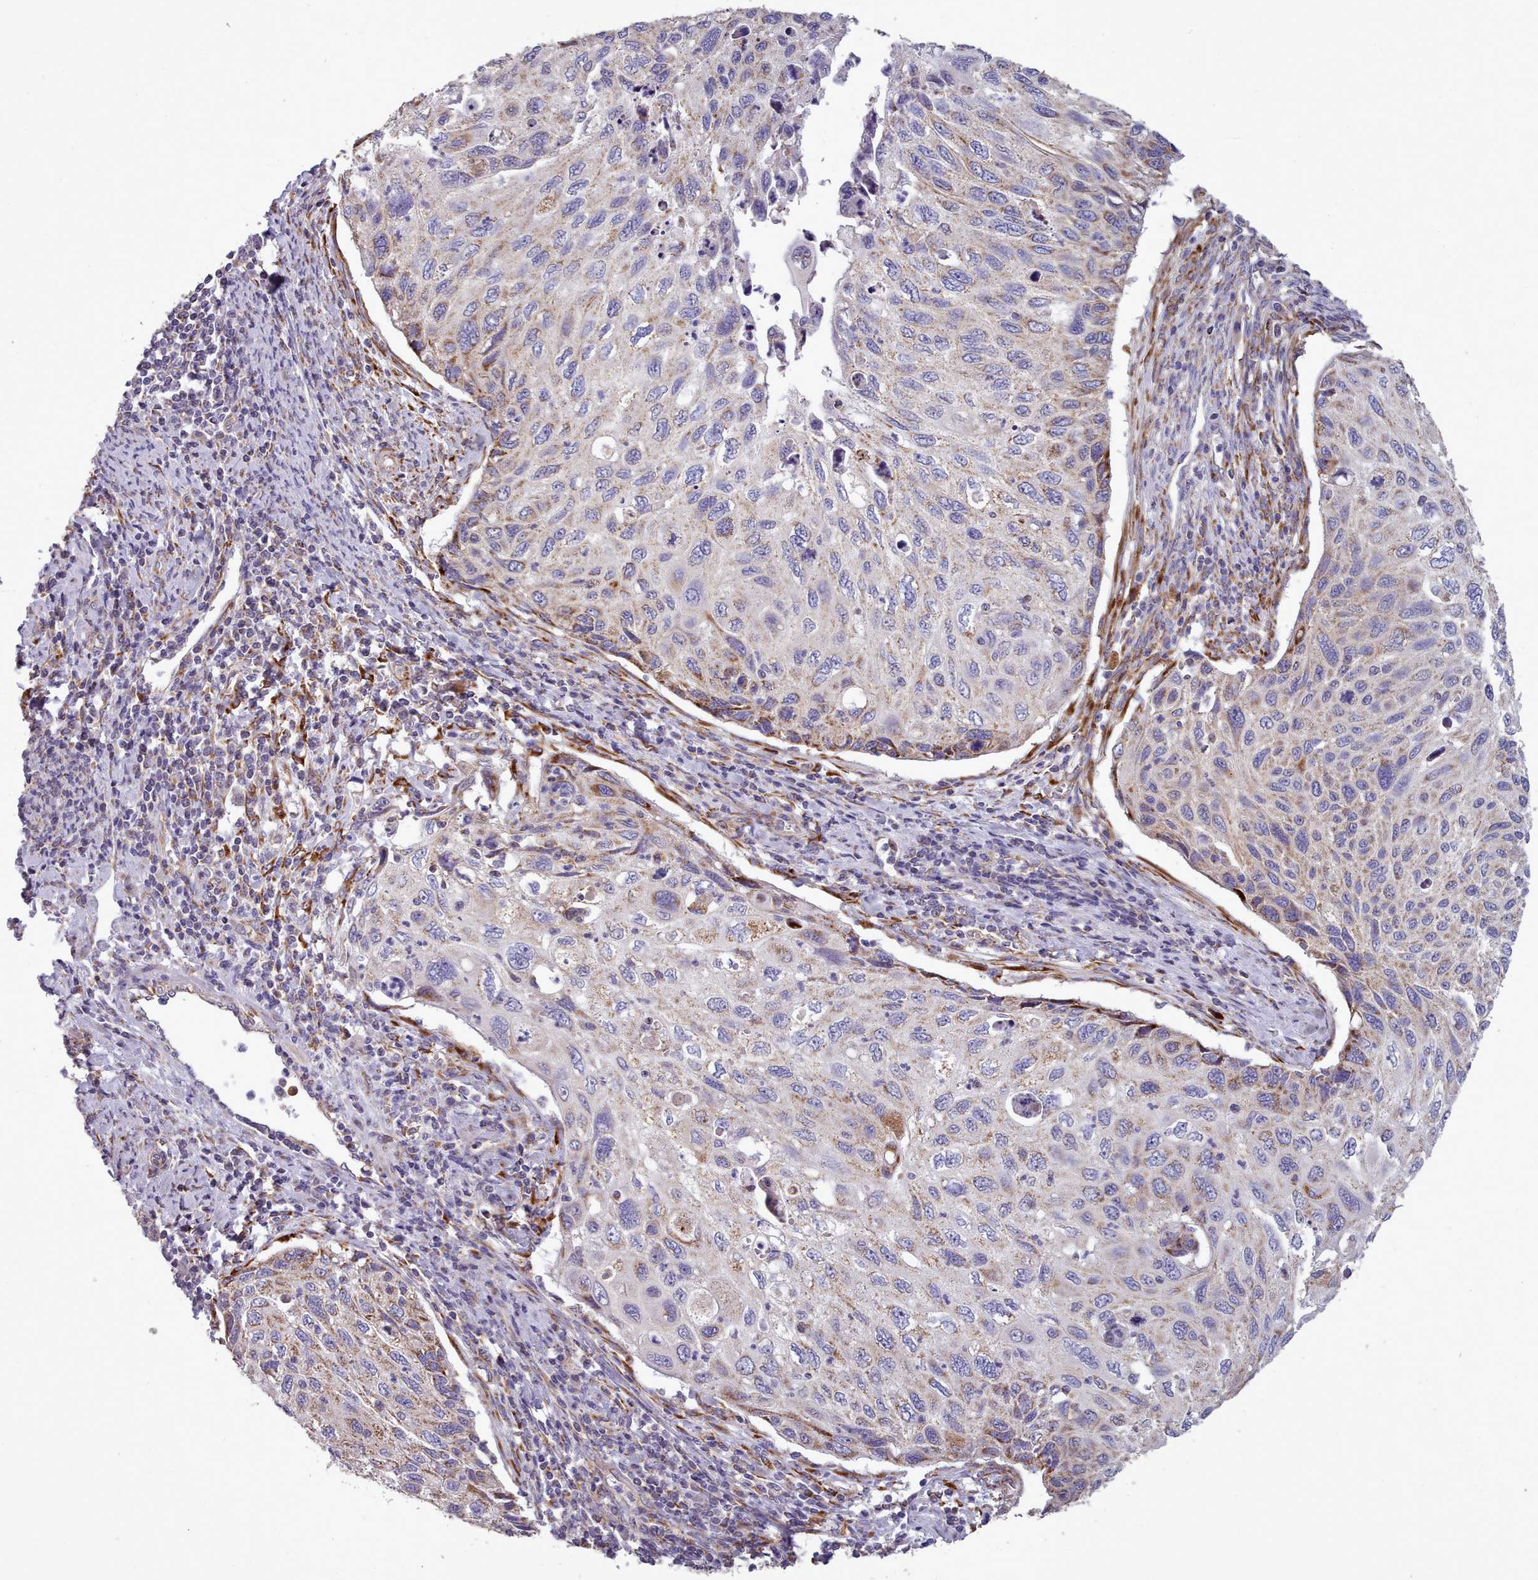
{"staining": {"intensity": "weak", "quantity": "<25%", "location": "cytoplasmic/membranous"}, "tissue": "cervical cancer", "cell_type": "Tumor cells", "image_type": "cancer", "snomed": [{"axis": "morphology", "description": "Squamous cell carcinoma, NOS"}, {"axis": "topography", "description": "Cervix"}], "caption": "High power microscopy image of an IHC image of cervical cancer (squamous cell carcinoma), revealing no significant positivity in tumor cells.", "gene": "FKBP10", "patient": {"sex": "female", "age": 70}}